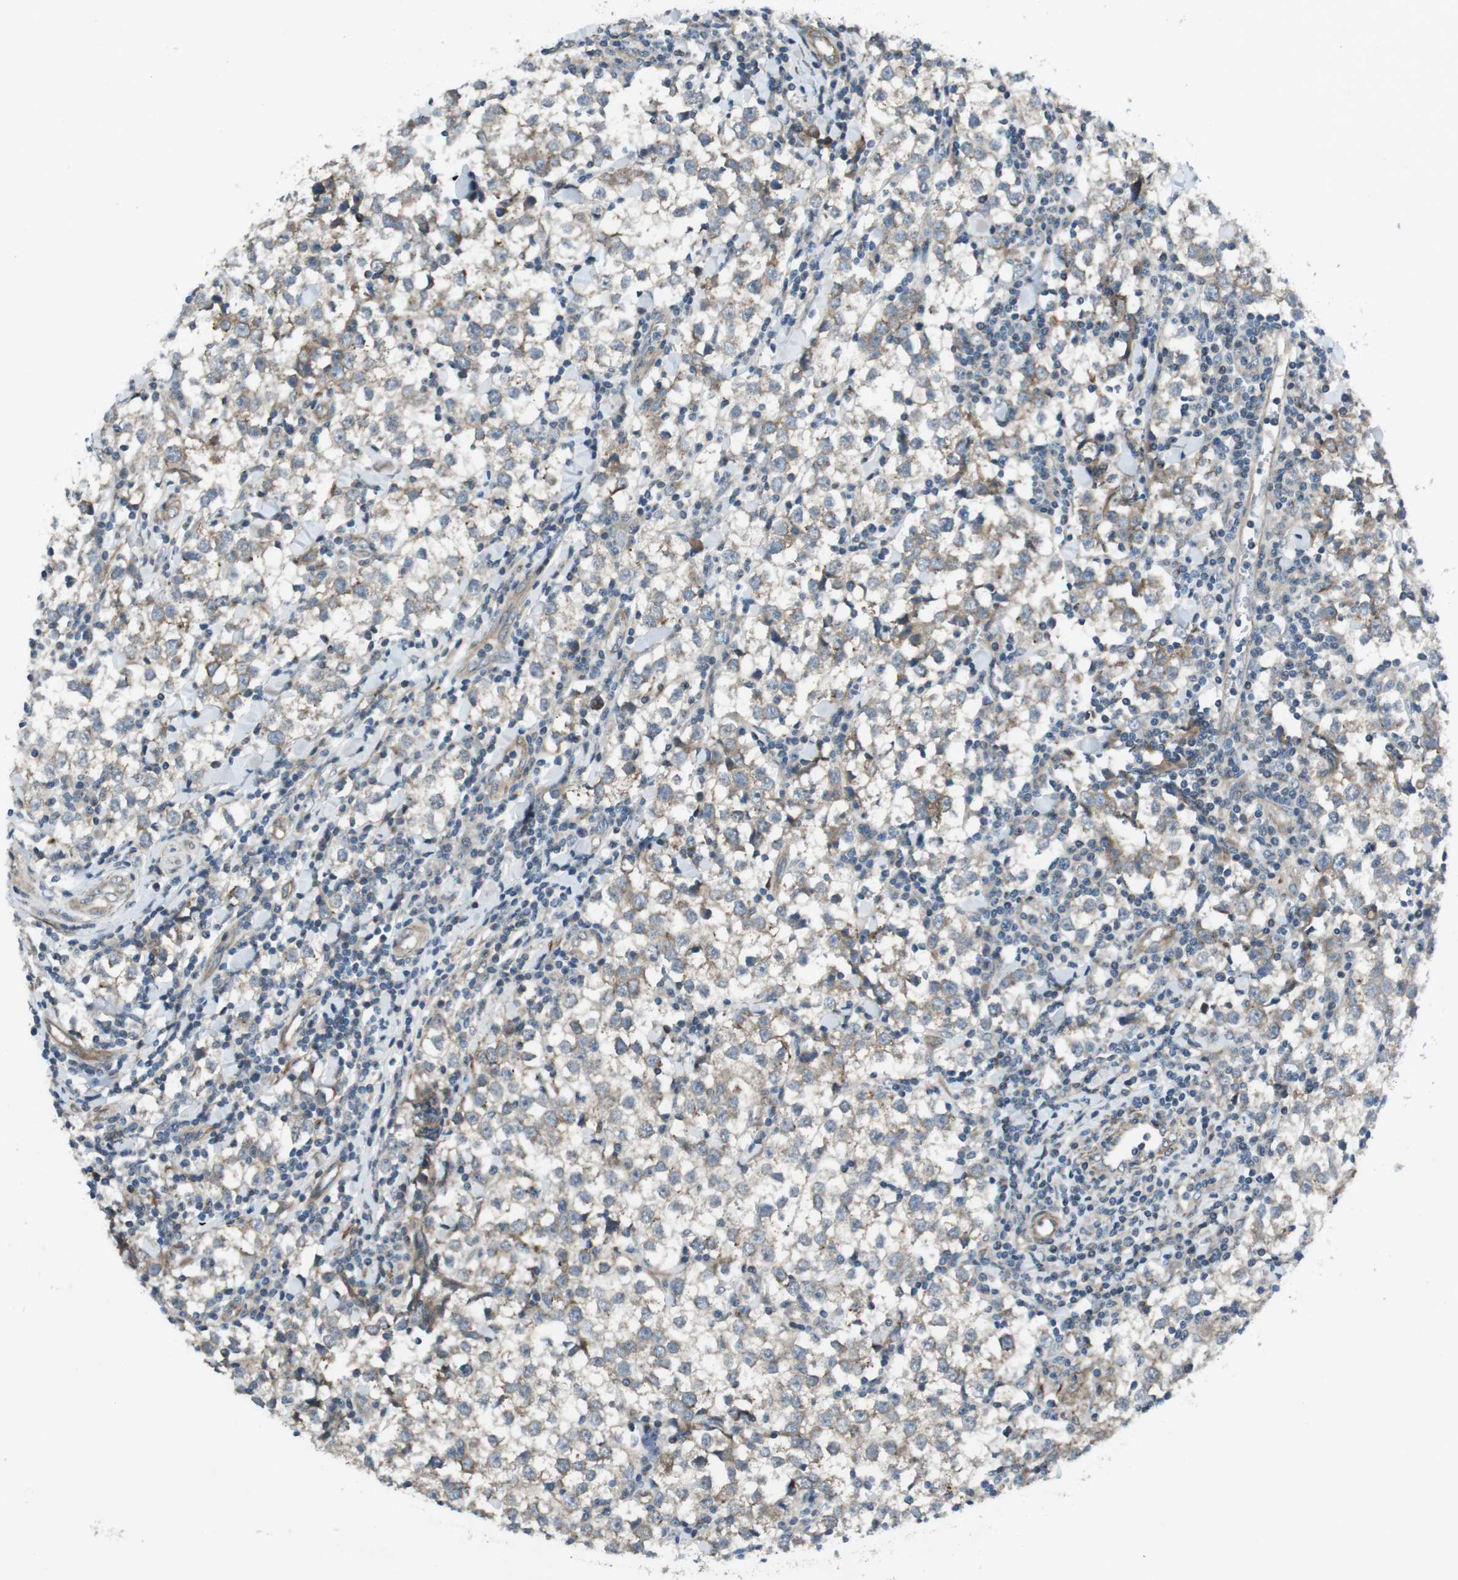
{"staining": {"intensity": "weak", "quantity": ">75%", "location": "cytoplasmic/membranous"}, "tissue": "testis cancer", "cell_type": "Tumor cells", "image_type": "cancer", "snomed": [{"axis": "morphology", "description": "Seminoma, NOS"}, {"axis": "morphology", "description": "Carcinoma, Embryonal, NOS"}, {"axis": "topography", "description": "Testis"}], "caption": "Immunohistochemistry (IHC) (DAB (3,3'-diaminobenzidine)) staining of human testis cancer (embryonal carcinoma) displays weak cytoplasmic/membranous protein staining in about >75% of tumor cells.", "gene": "FAM174B", "patient": {"sex": "male", "age": 36}}